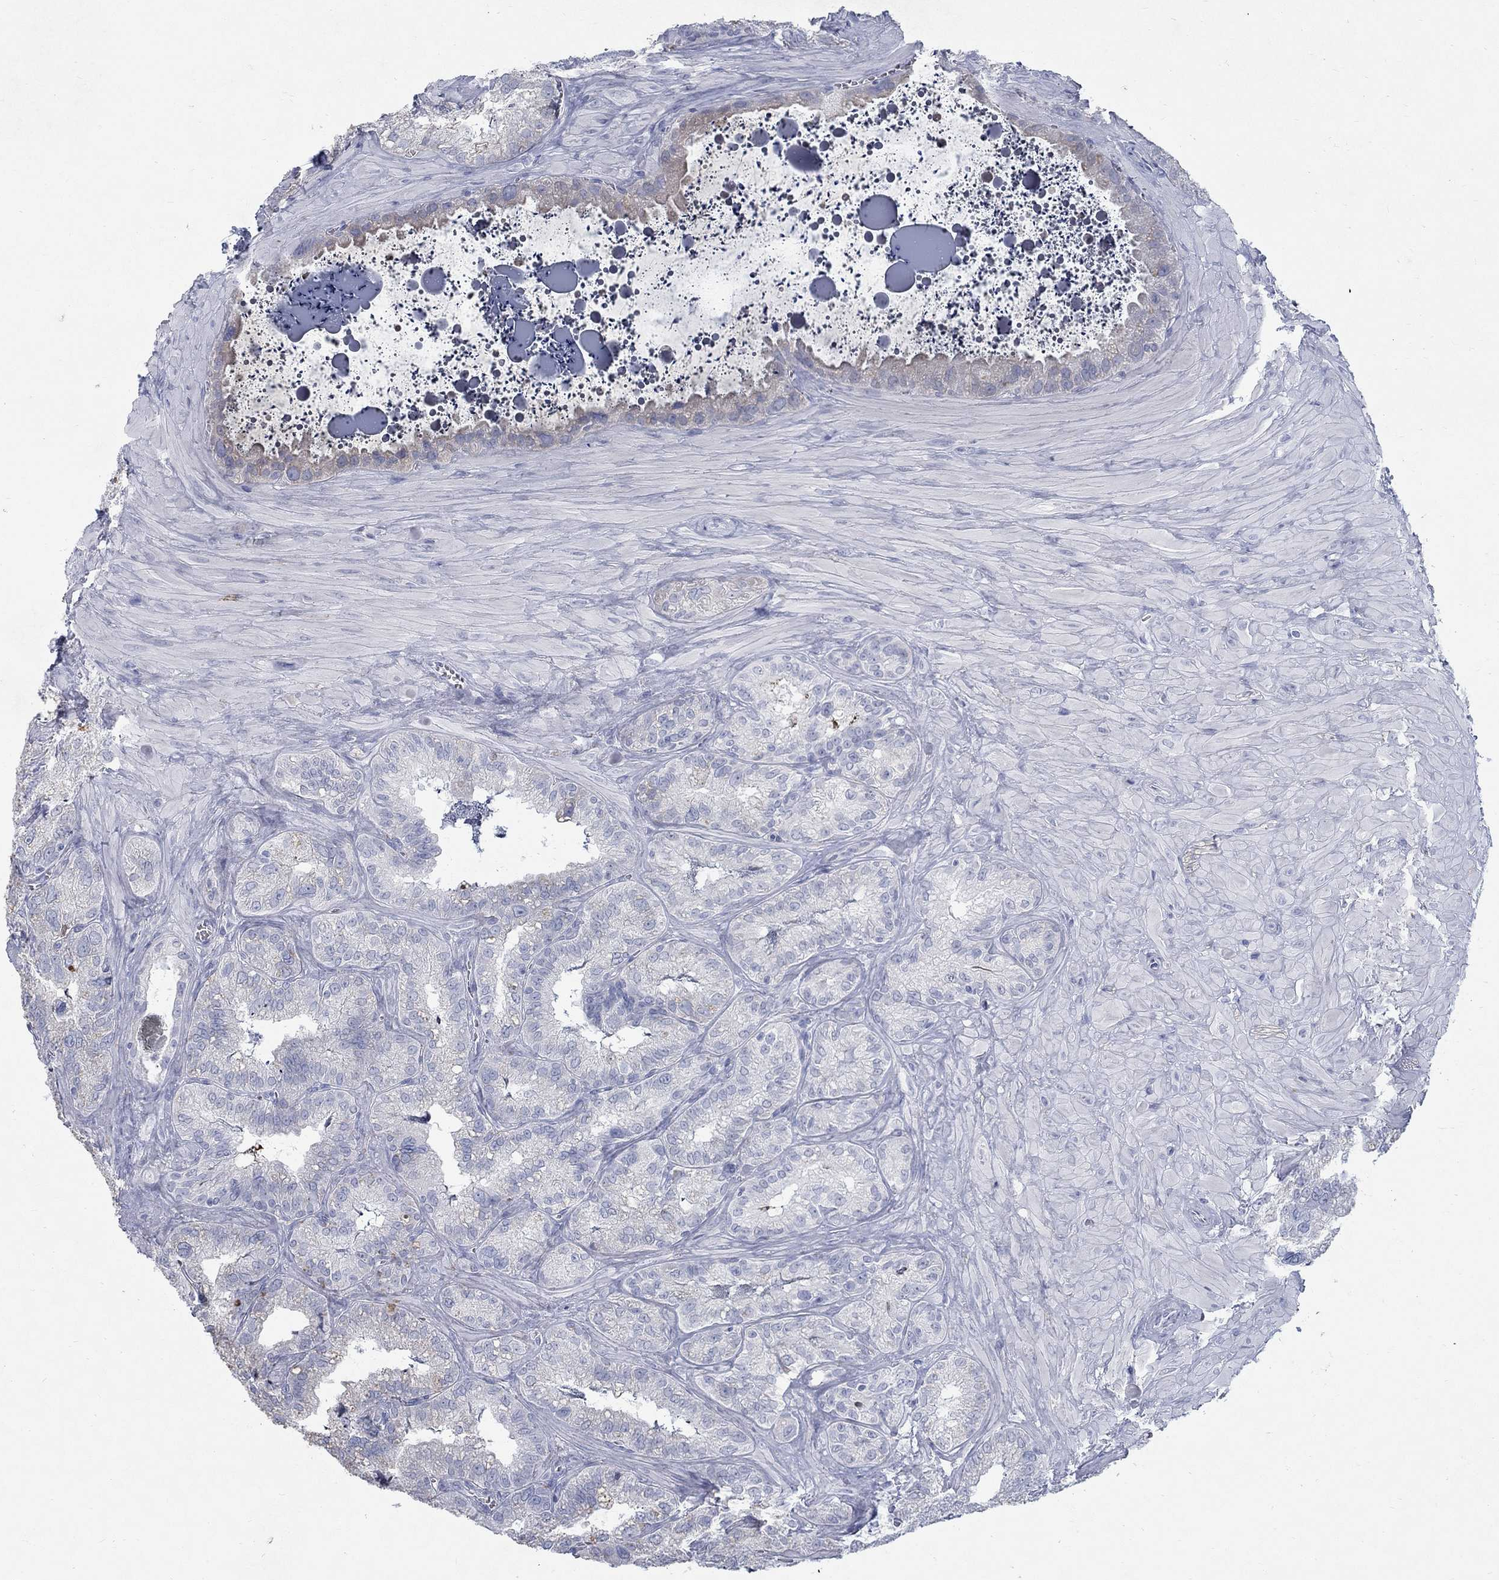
{"staining": {"intensity": "weak", "quantity": "<25%", "location": "cytoplasmic/membranous"}, "tissue": "seminal vesicle", "cell_type": "Glandular cells", "image_type": "normal", "snomed": [{"axis": "morphology", "description": "Normal tissue, NOS"}, {"axis": "topography", "description": "Seminal veicle"}], "caption": "Benign seminal vesicle was stained to show a protein in brown. There is no significant positivity in glandular cells. Nuclei are stained in blue.", "gene": "RFTN2", "patient": {"sex": "male", "age": 57}}